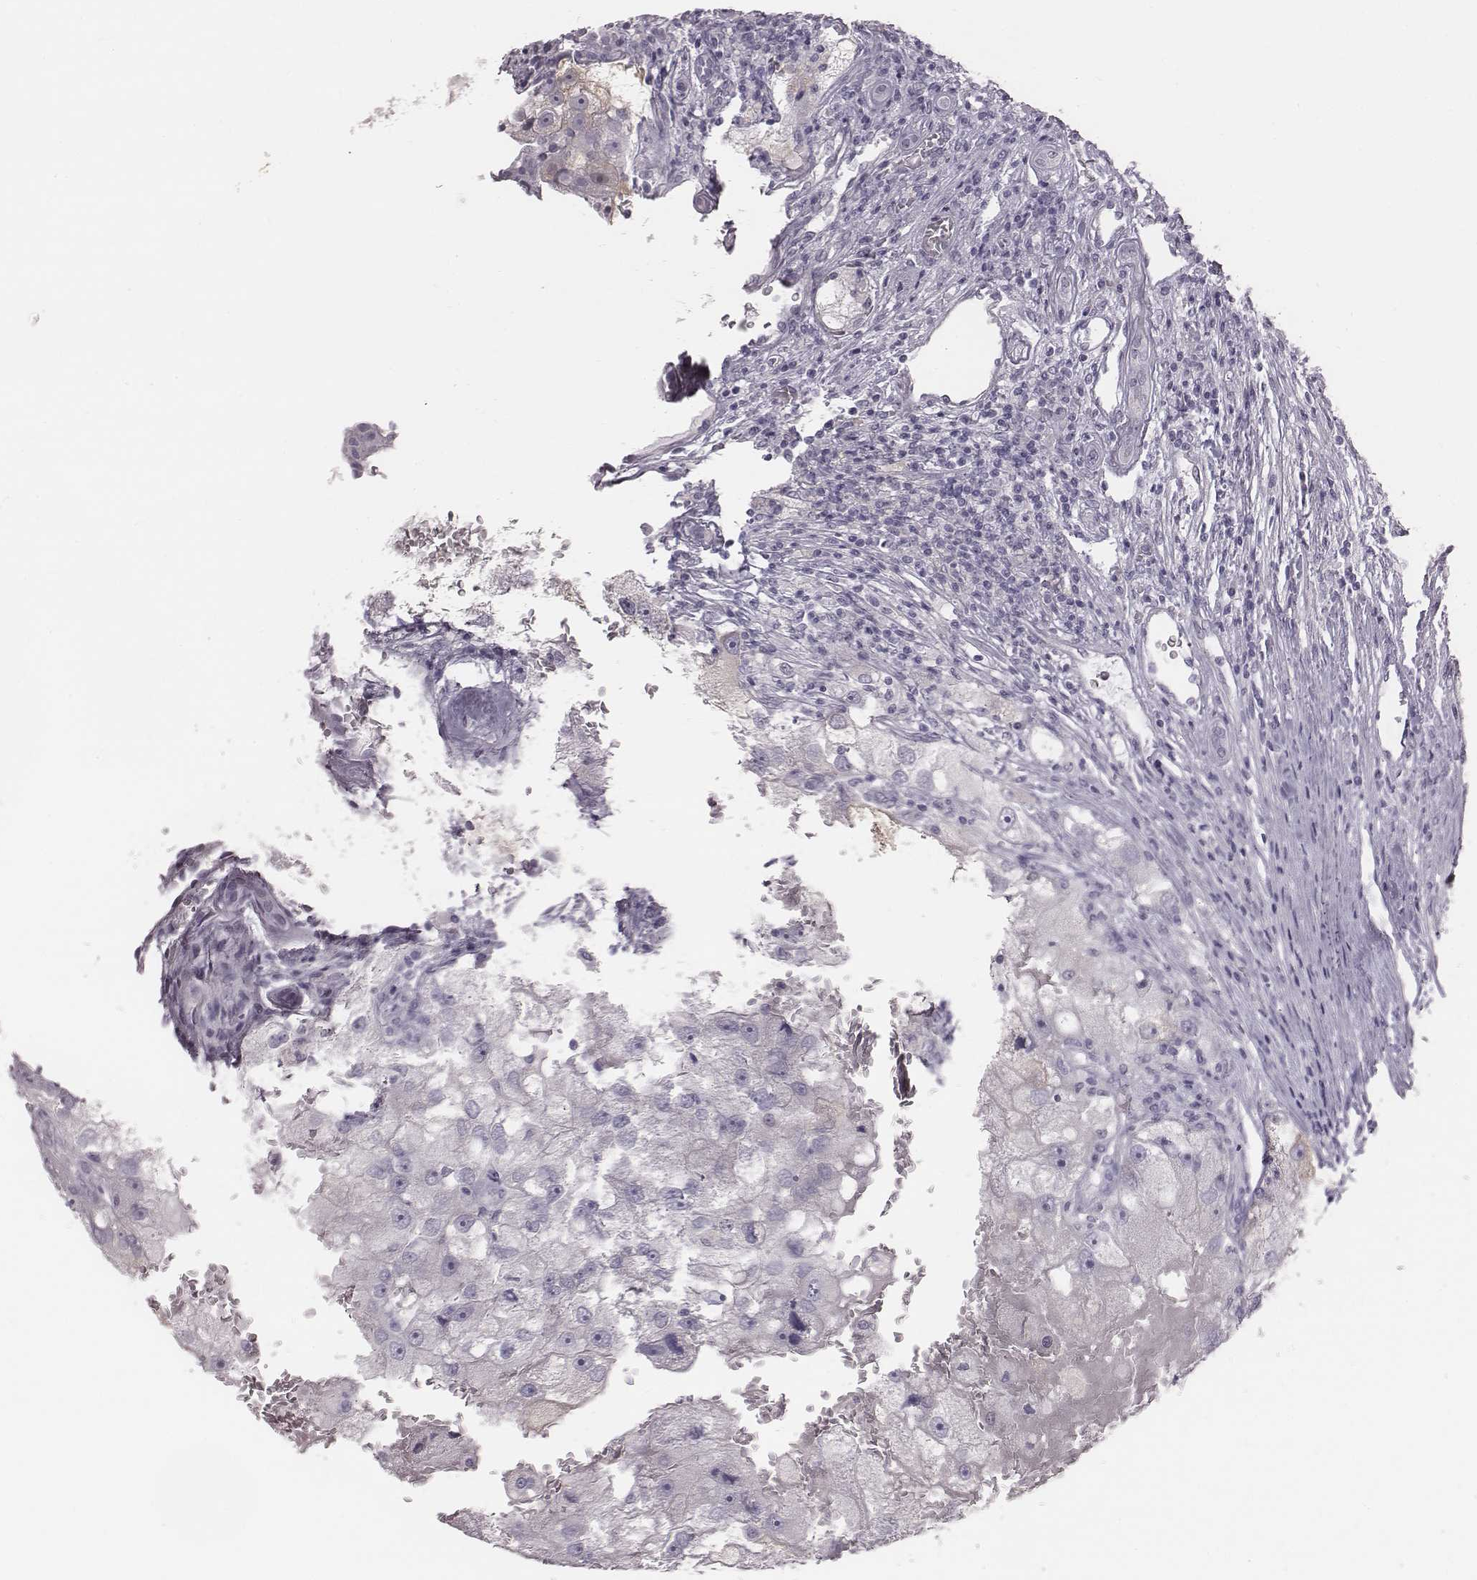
{"staining": {"intensity": "negative", "quantity": "none", "location": "none"}, "tissue": "renal cancer", "cell_type": "Tumor cells", "image_type": "cancer", "snomed": [{"axis": "morphology", "description": "Adenocarcinoma, NOS"}, {"axis": "topography", "description": "Kidney"}], "caption": "Tumor cells show no significant protein positivity in renal adenocarcinoma. (DAB IHC visualized using brightfield microscopy, high magnification).", "gene": "C6orf58", "patient": {"sex": "male", "age": 63}}